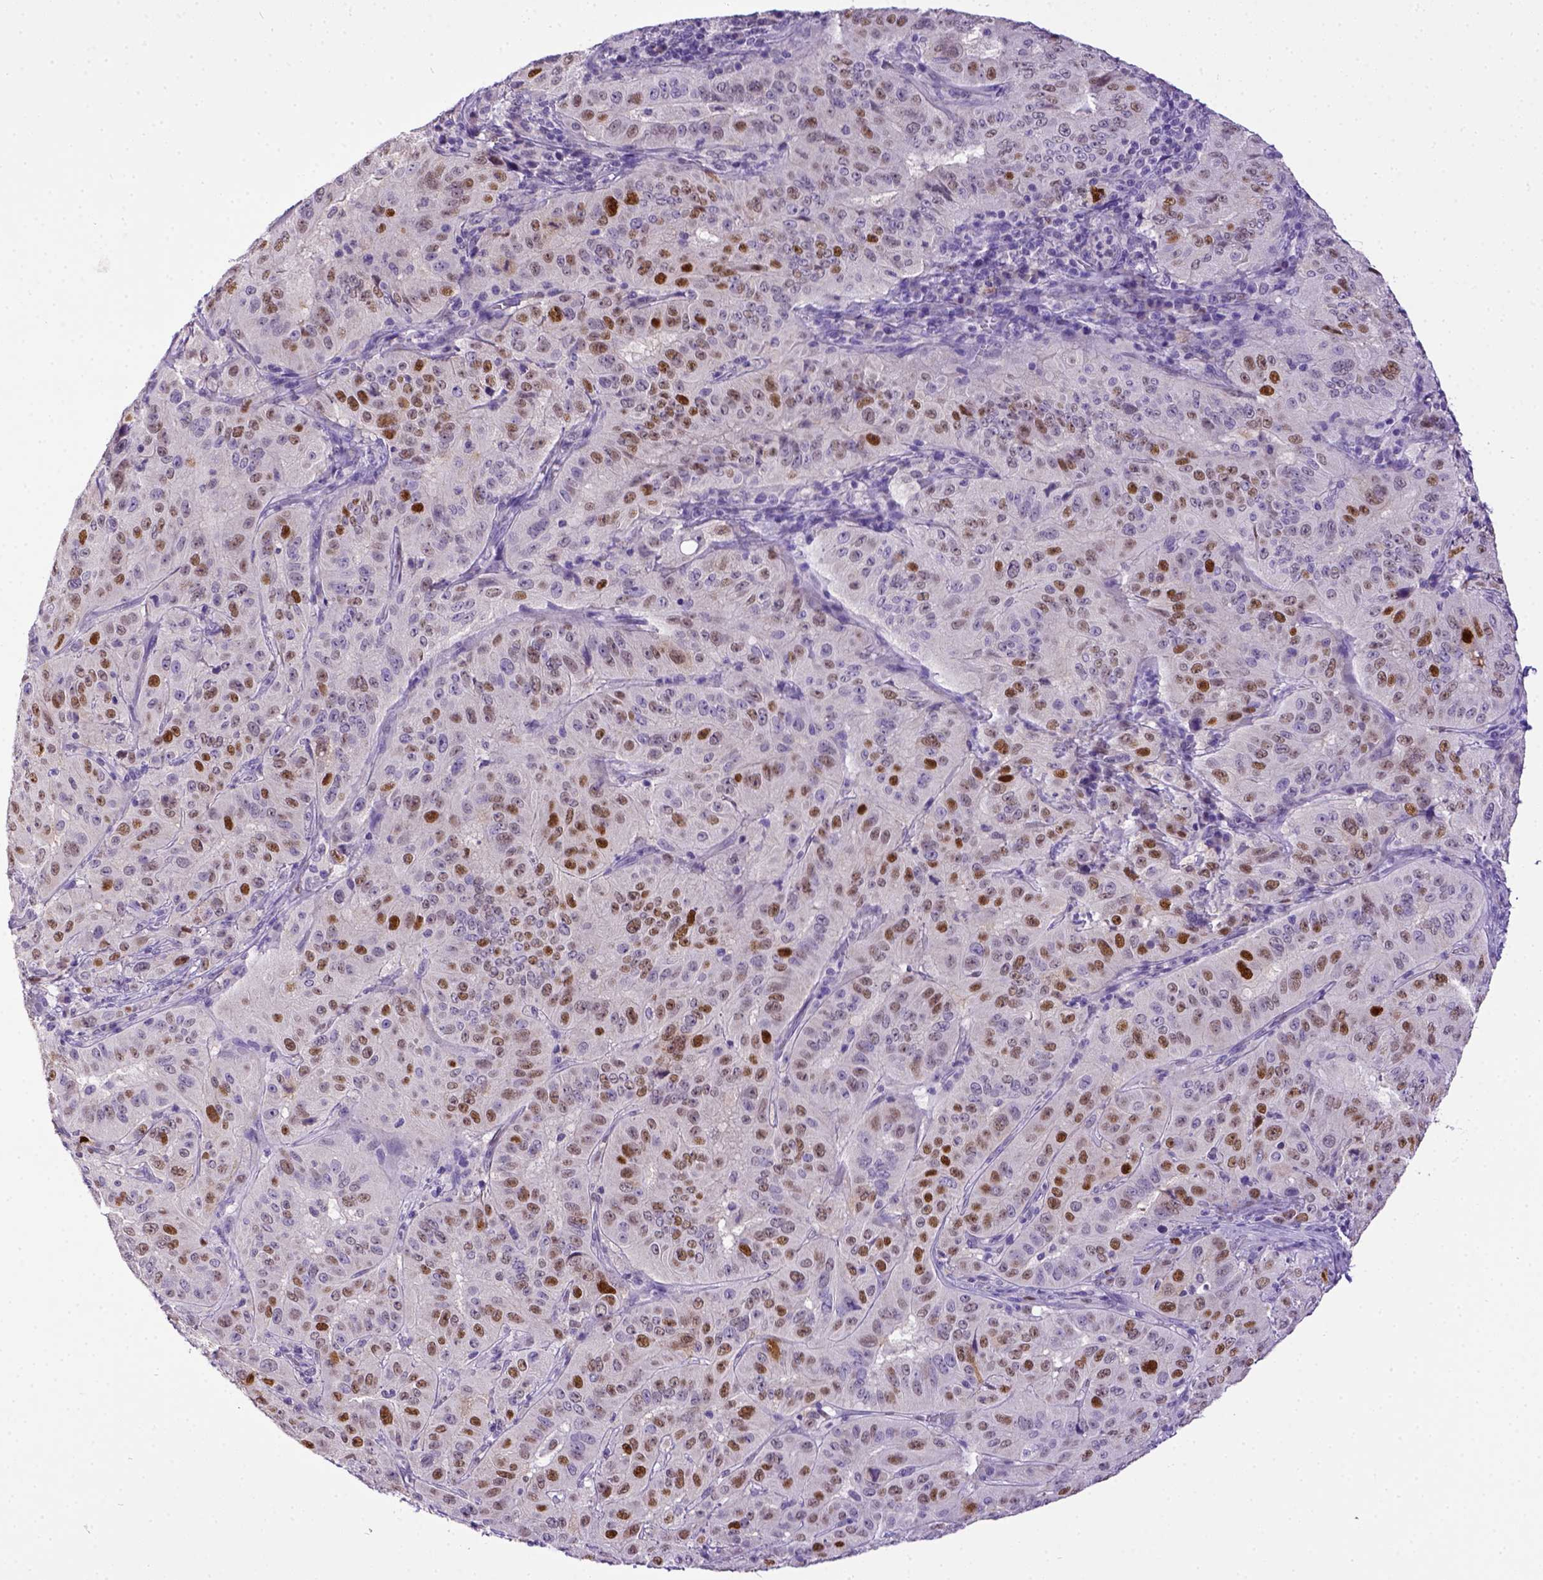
{"staining": {"intensity": "moderate", "quantity": ">75%", "location": "nuclear"}, "tissue": "pancreatic cancer", "cell_type": "Tumor cells", "image_type": "cancer", "snomed": [{"axis": "morphology", "description": "Adenocarcinoma, NOS"}, {"axis": "topography", "description": "Pancreas"}], "caption": "Protein expression analysis of human adenocarcinoma (pancreatic) reveals moderate nuclear expression in about >75% of tumor cells.", "gene": "CDKN1A", "patient": {"sex": "male", "age": 63}}